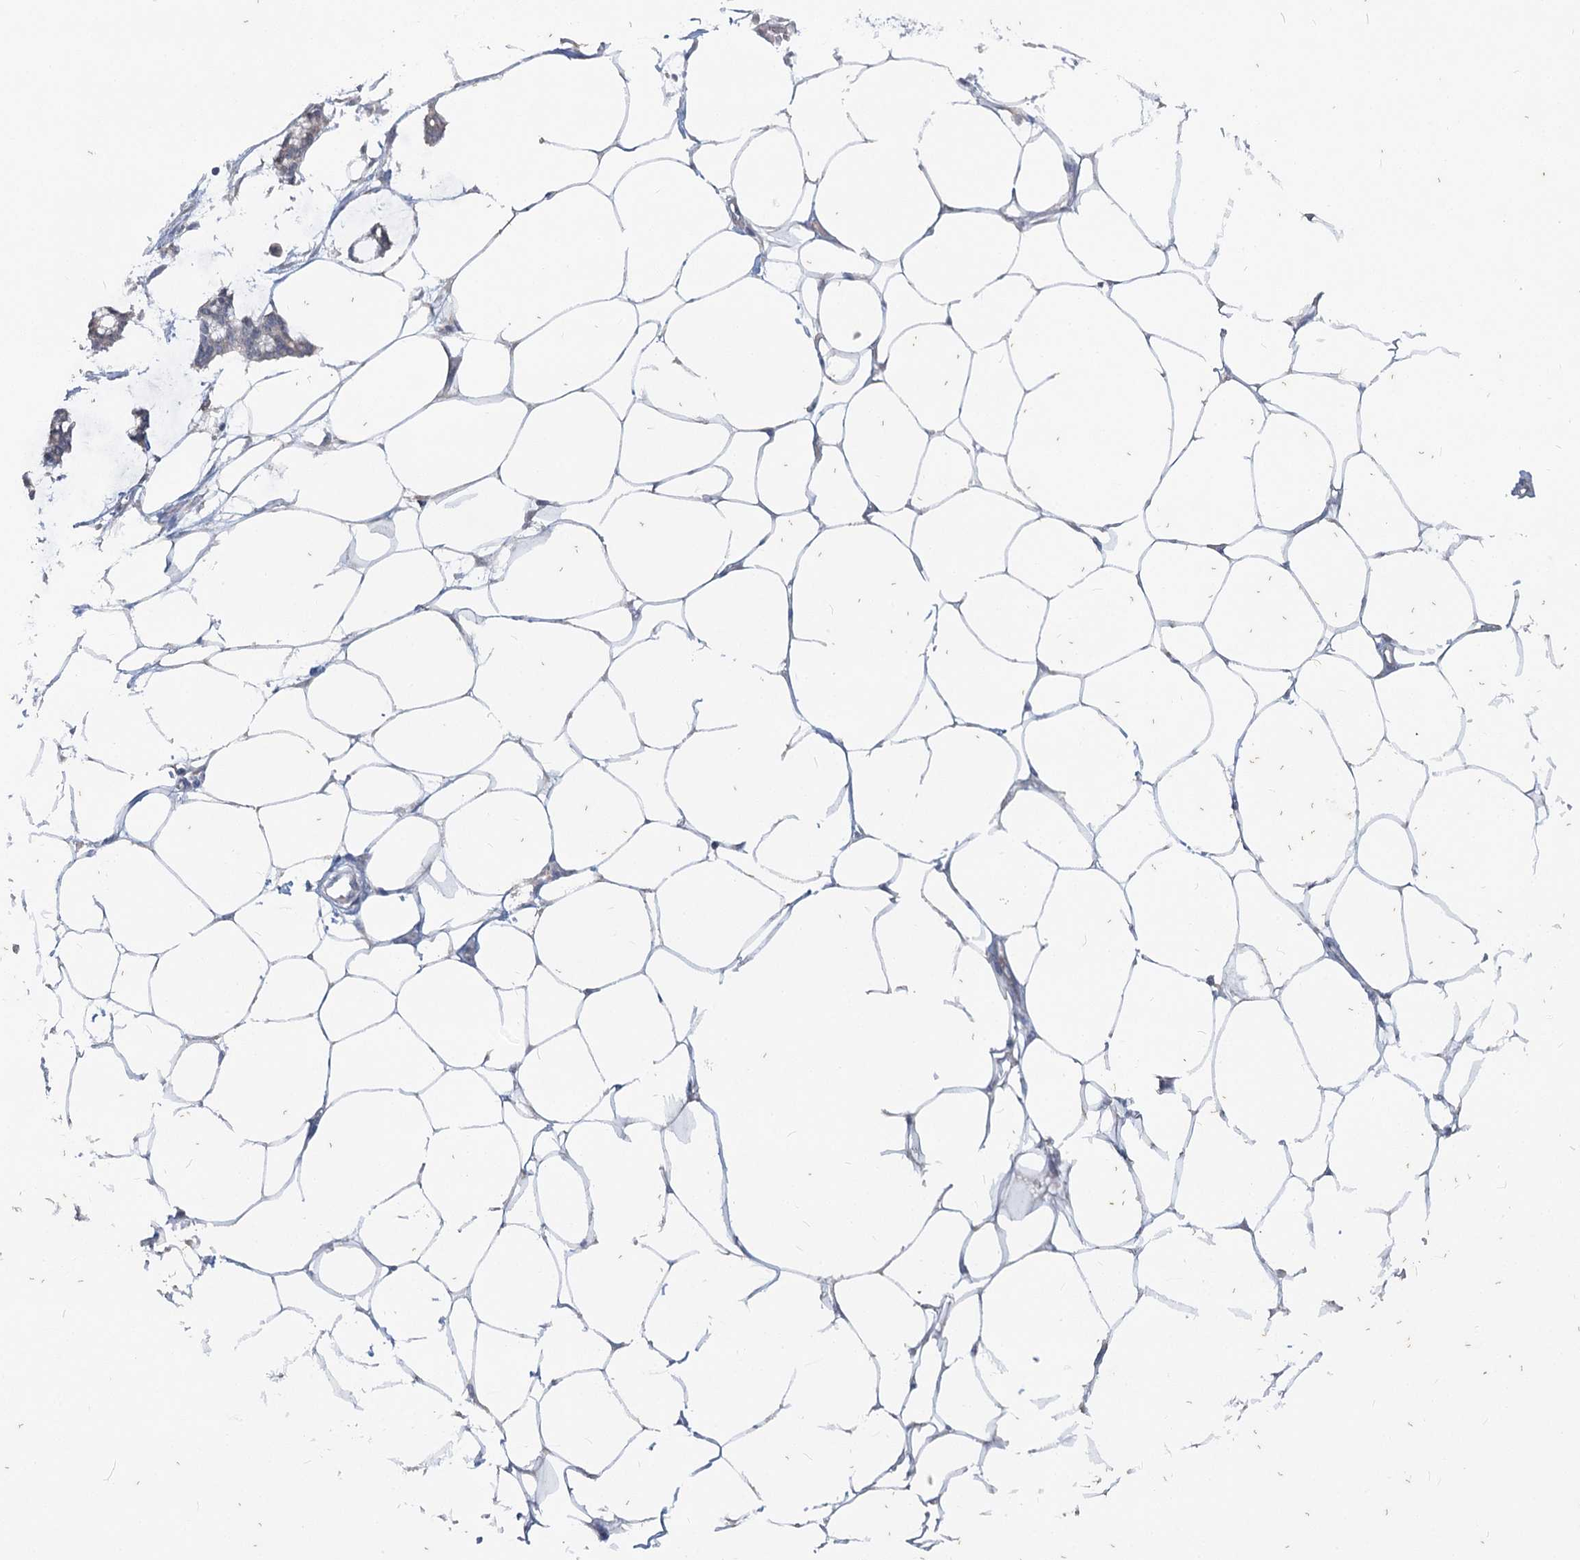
{"staining": {"intensity": "negative", "quantity": "none", "location": "none"}, "tissue": "adipose tissue", "cell_type": "Adipocytes", "image_type": "normal", "snomed": [{"axis": "morphology", "description": "Normal tissue, NOS"}, {"axis": "morphology", "description": "Adenocarcinoma, NOS"}, {"axis": "topography", "description": "Colon"}, {"axis": "topography", "description": "Peripheral nerve tissue"}], "caption": "IHC image of normal adipose tissue: human adipose tissue stained with DAB shows no significant protein positivity in adipocytes.", "gene": "SLC9A3", "patient": {"sex": "male", "age": 14}}